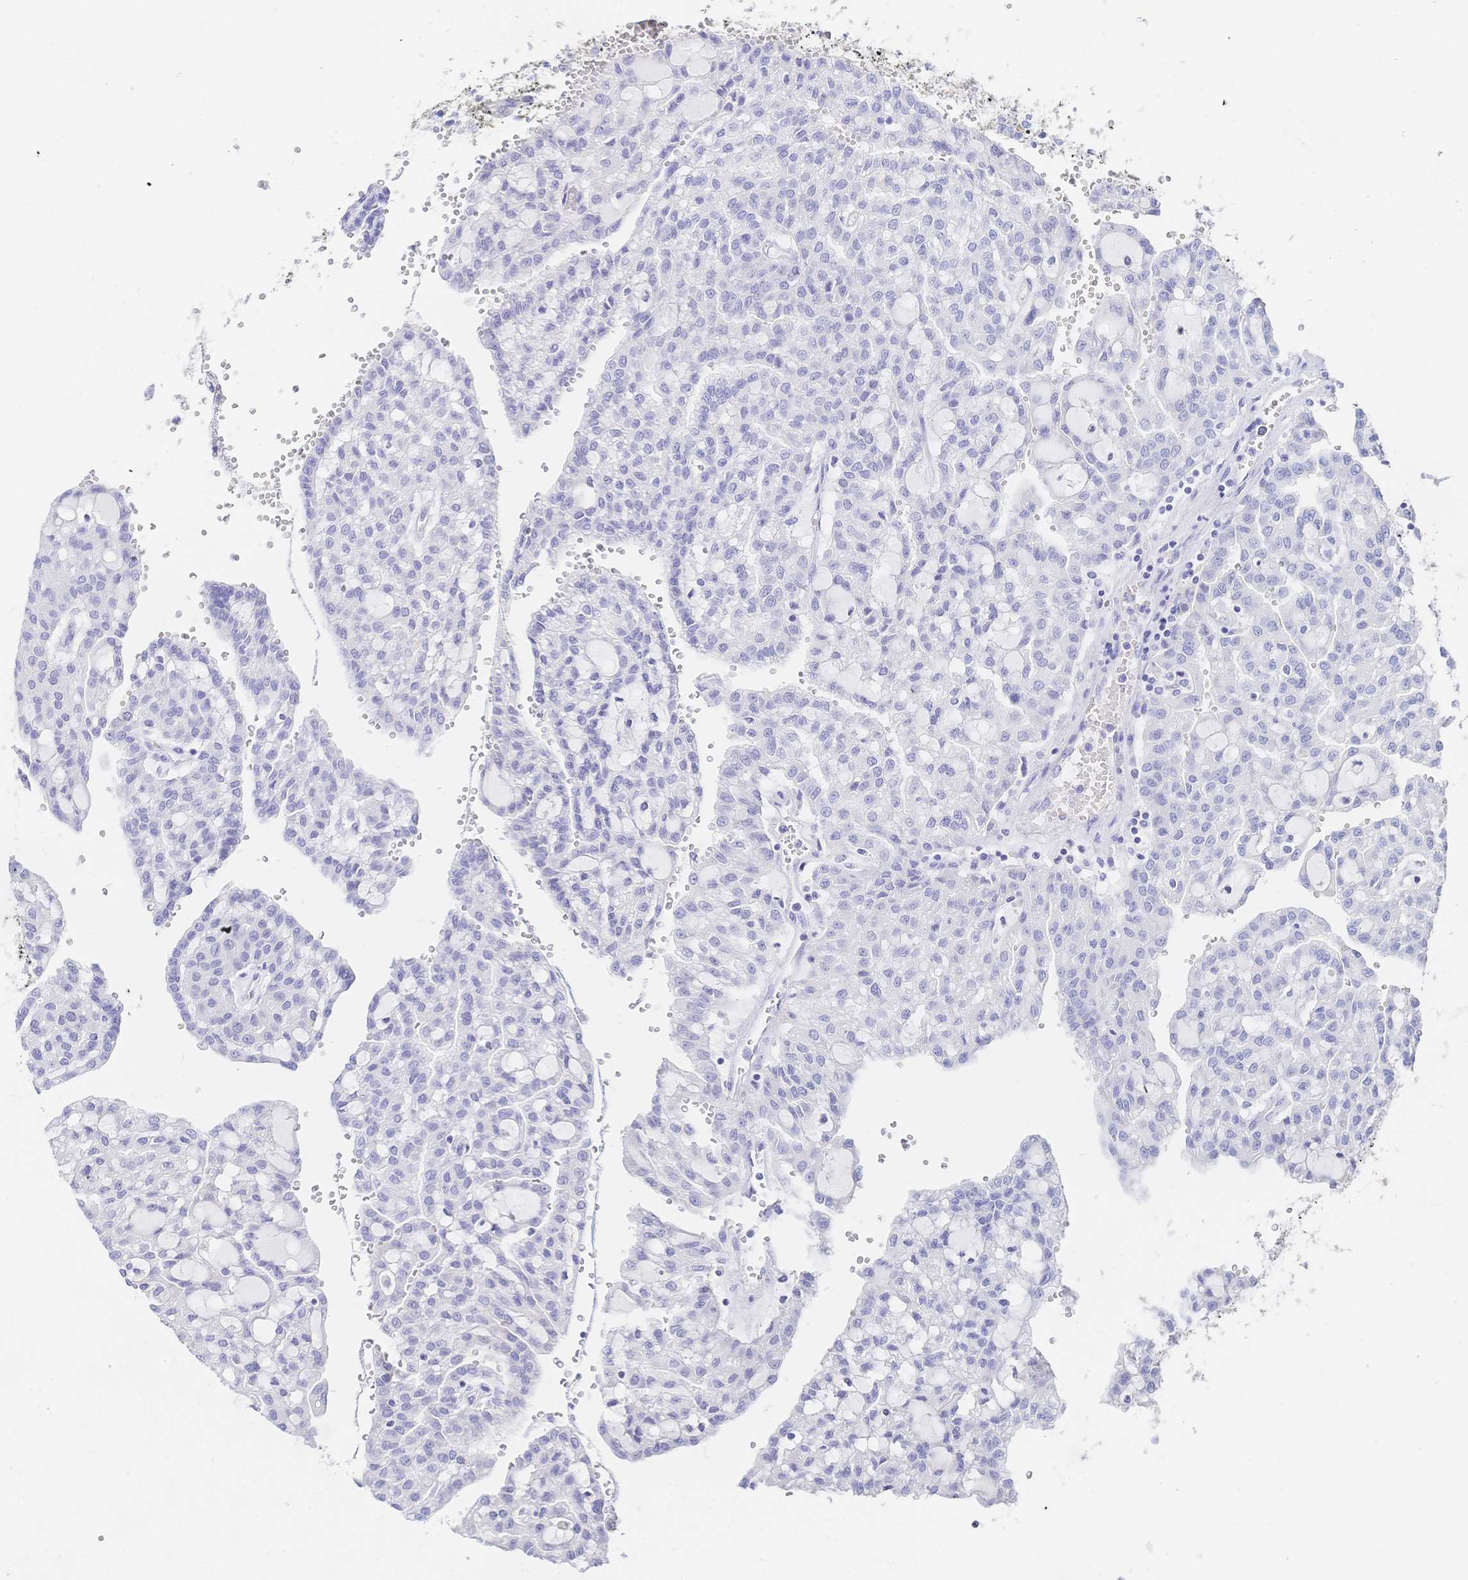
{"staining": {"intensity": "negative", "quantity": "none", "location": "none"}, "tissue": "renal cancer", "cell_type": "Tumor cells", "image_type": "cancer", "snomed": [{"axis": "morphology", "description": "Adenocarcinoma, NOS"}, {"axis": "topography", "description": "Kidney"}], "caption": "Immunohistochemistry (IHC) histopathology image of neoplastic tissue: renal cancer (adenocarcinoma) stained with DAB (3,3'-diaminobenzidine) exhibits no significant protein expression in tumor cells.", "gene": "RRM1", "patient": {"sex": "male", "age": 63}}